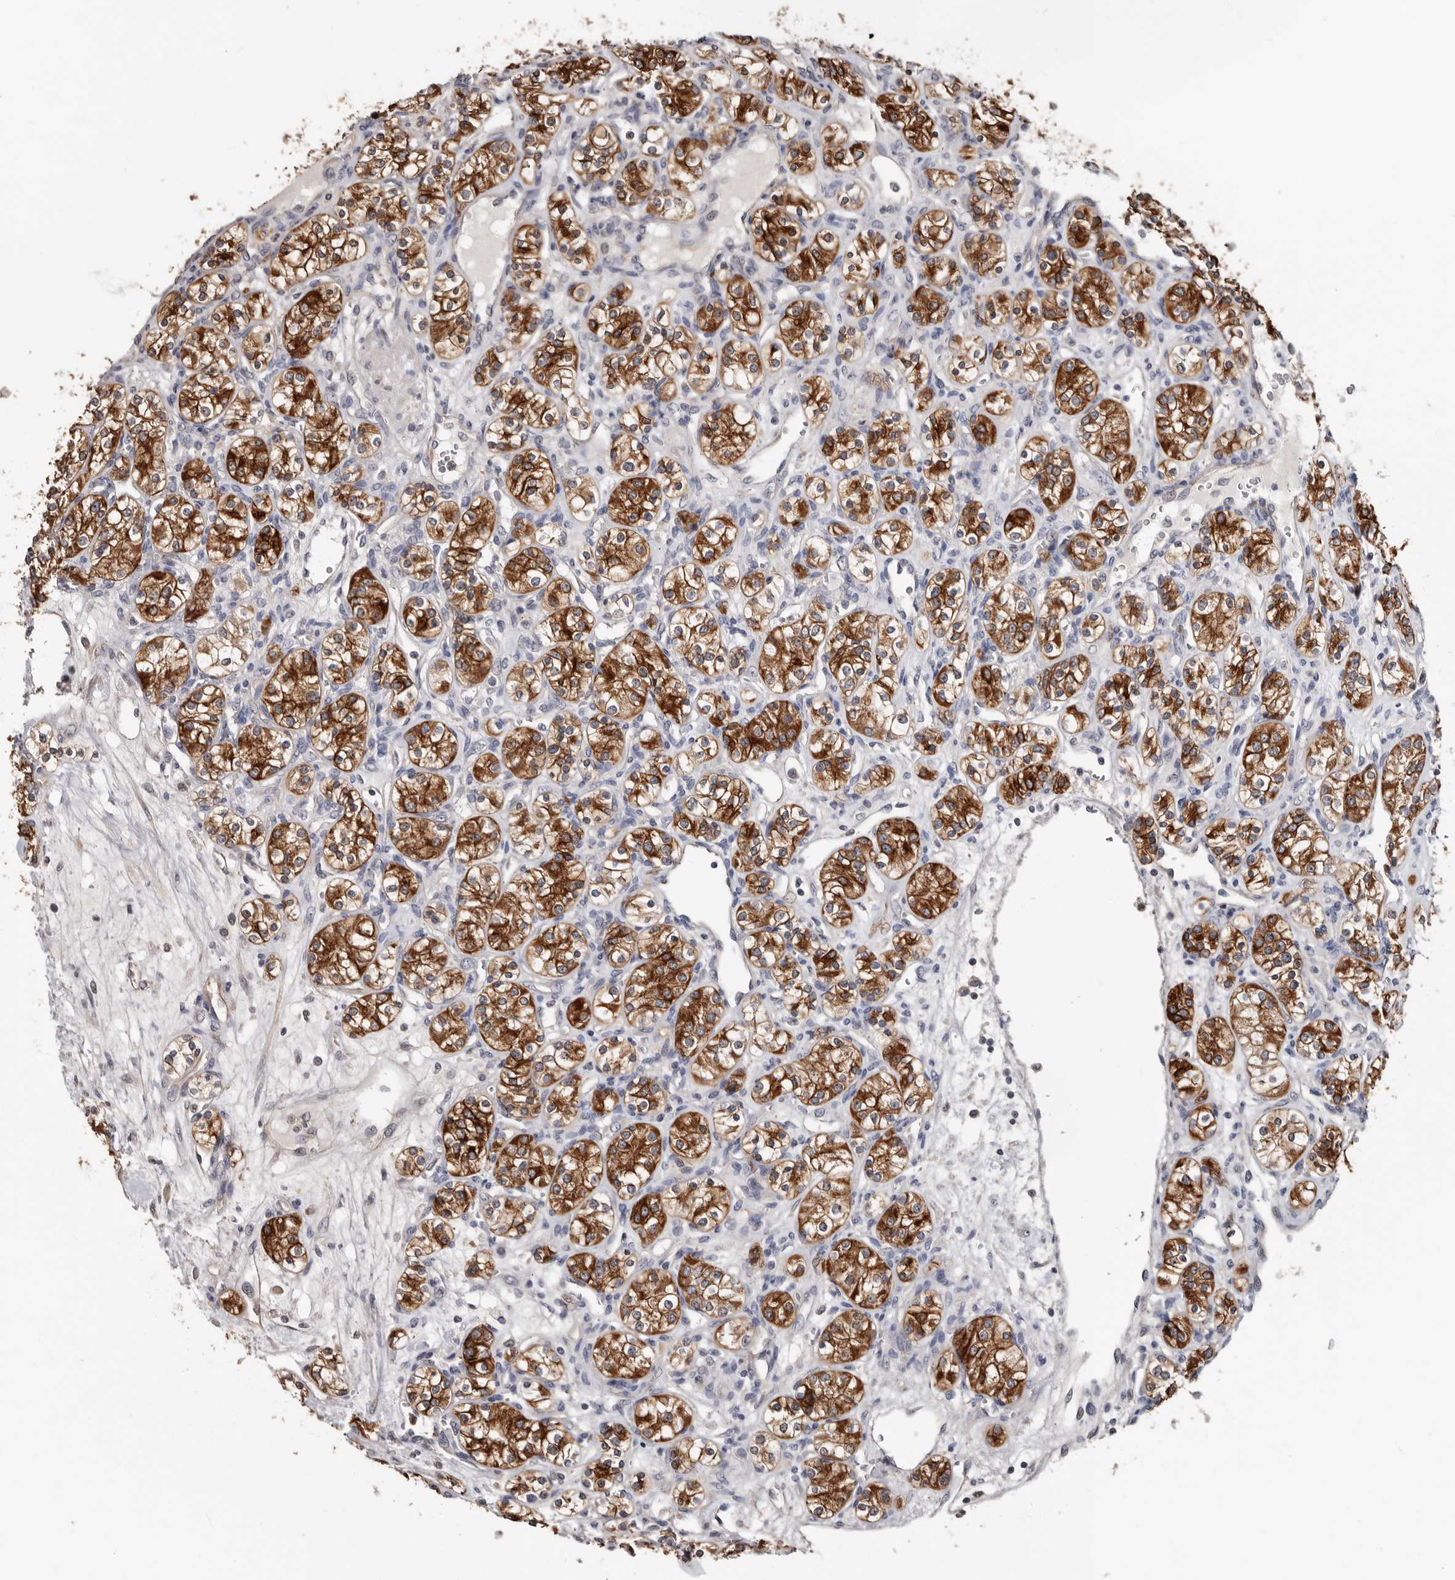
{"staining": {"intensity": "strong", "quantity": ">75%", "location": "cytoplasmic/membranous"}, "tissue": "renal cancer", "cell_type": "Tumor cells", "image_type": "cancer", "snomed": [{"axis": "morphology", "description": "Adenocarcinoma, NOS"}, {"axis": "topography", "description": "Kidney"}], "caption": "Renal cancer stained with DAB immunohistochemistry shows high levels of strong cytoplasmic/membranous positivity in about >75% of tumor cells. (IHC, brightfield microscopy, high magnification).", "gene": "MRPL18", "patient": {"sex": "male", "age": 77}}